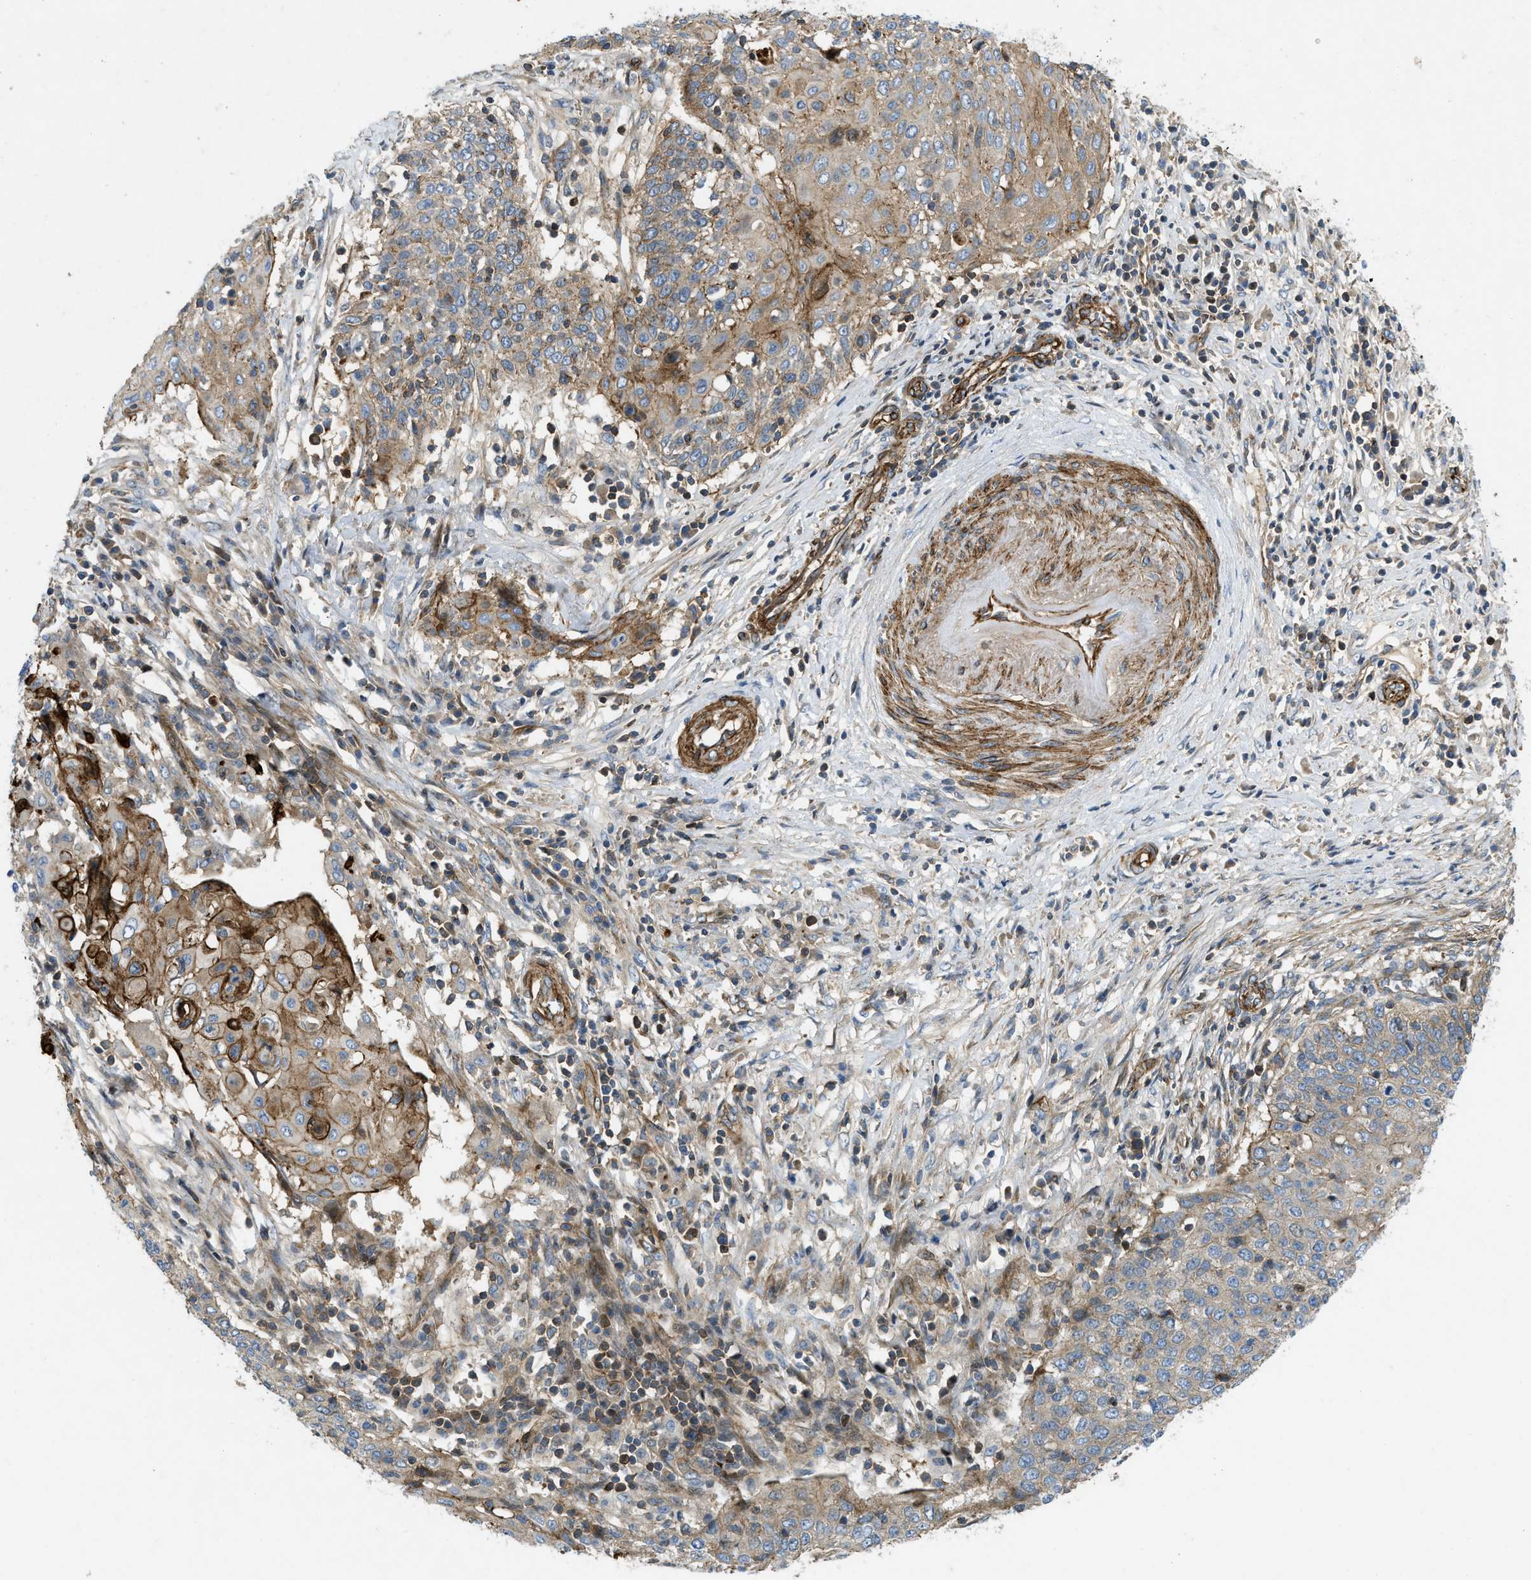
{"staining": {"intensity": "moderate", "quantity": ">75%", "location": "cytoplasmic/membranous"}, "tissue": "cervical cancer", "cell_type": "Tumor cells", "image_type": "cancer", "snomed": [{"axis": "morphology", "description": "Squamous cell carcinoma, NOS"}, {"axis": "topography", "description": "Cervix"}], "caption": "An immunohistochemistry (IHC) histopathology image of tumor tissue is shown. Protein staining in brown labels moderate cytoplasmic/membranous positivity in squamous cell carcinoma (cervical) within tumor cells.", "gene": "NYNRIN", "patient": {"sex": "female", "age": 39}}